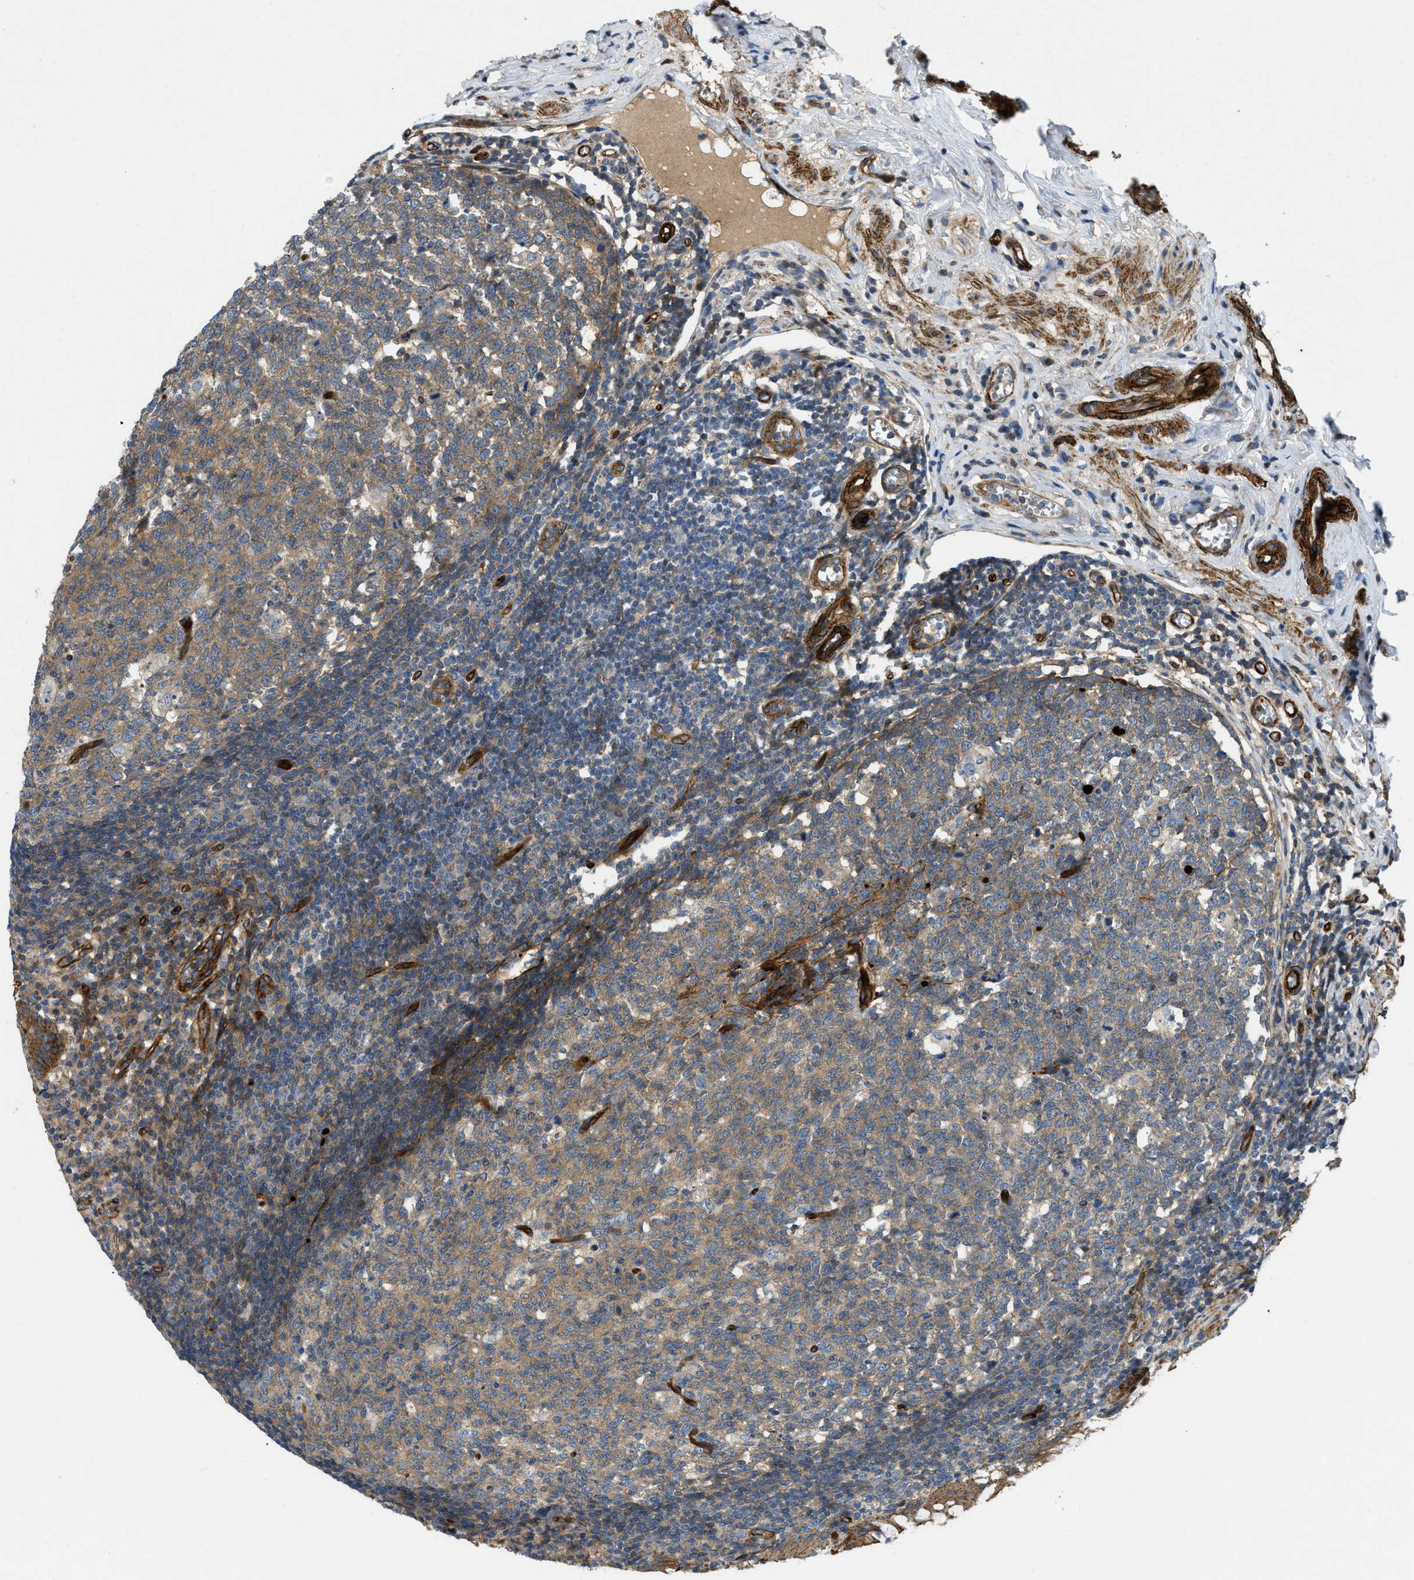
{"staining": {"intensity": "strong", "quantity": ">75%", "location": "cytoplasmic/membranous"}, "tissue": "appendix", "cell_type": "Glandular cells", "image_type": "normal", "snomed": [{"axis": "morphology", "description": "Normal tissue, NOS"}, {"axis": "topography", "description": "Appendix"}], "caption": "Immunohistochemistry (IHC) (DAB) staining of unremarkable appendix exhibits strong cytoplasmic/membranous protein expression in about >75% of glandular cells.", "gene": "NYNRIN", "patient": {"sex": "male", "age": 56}}